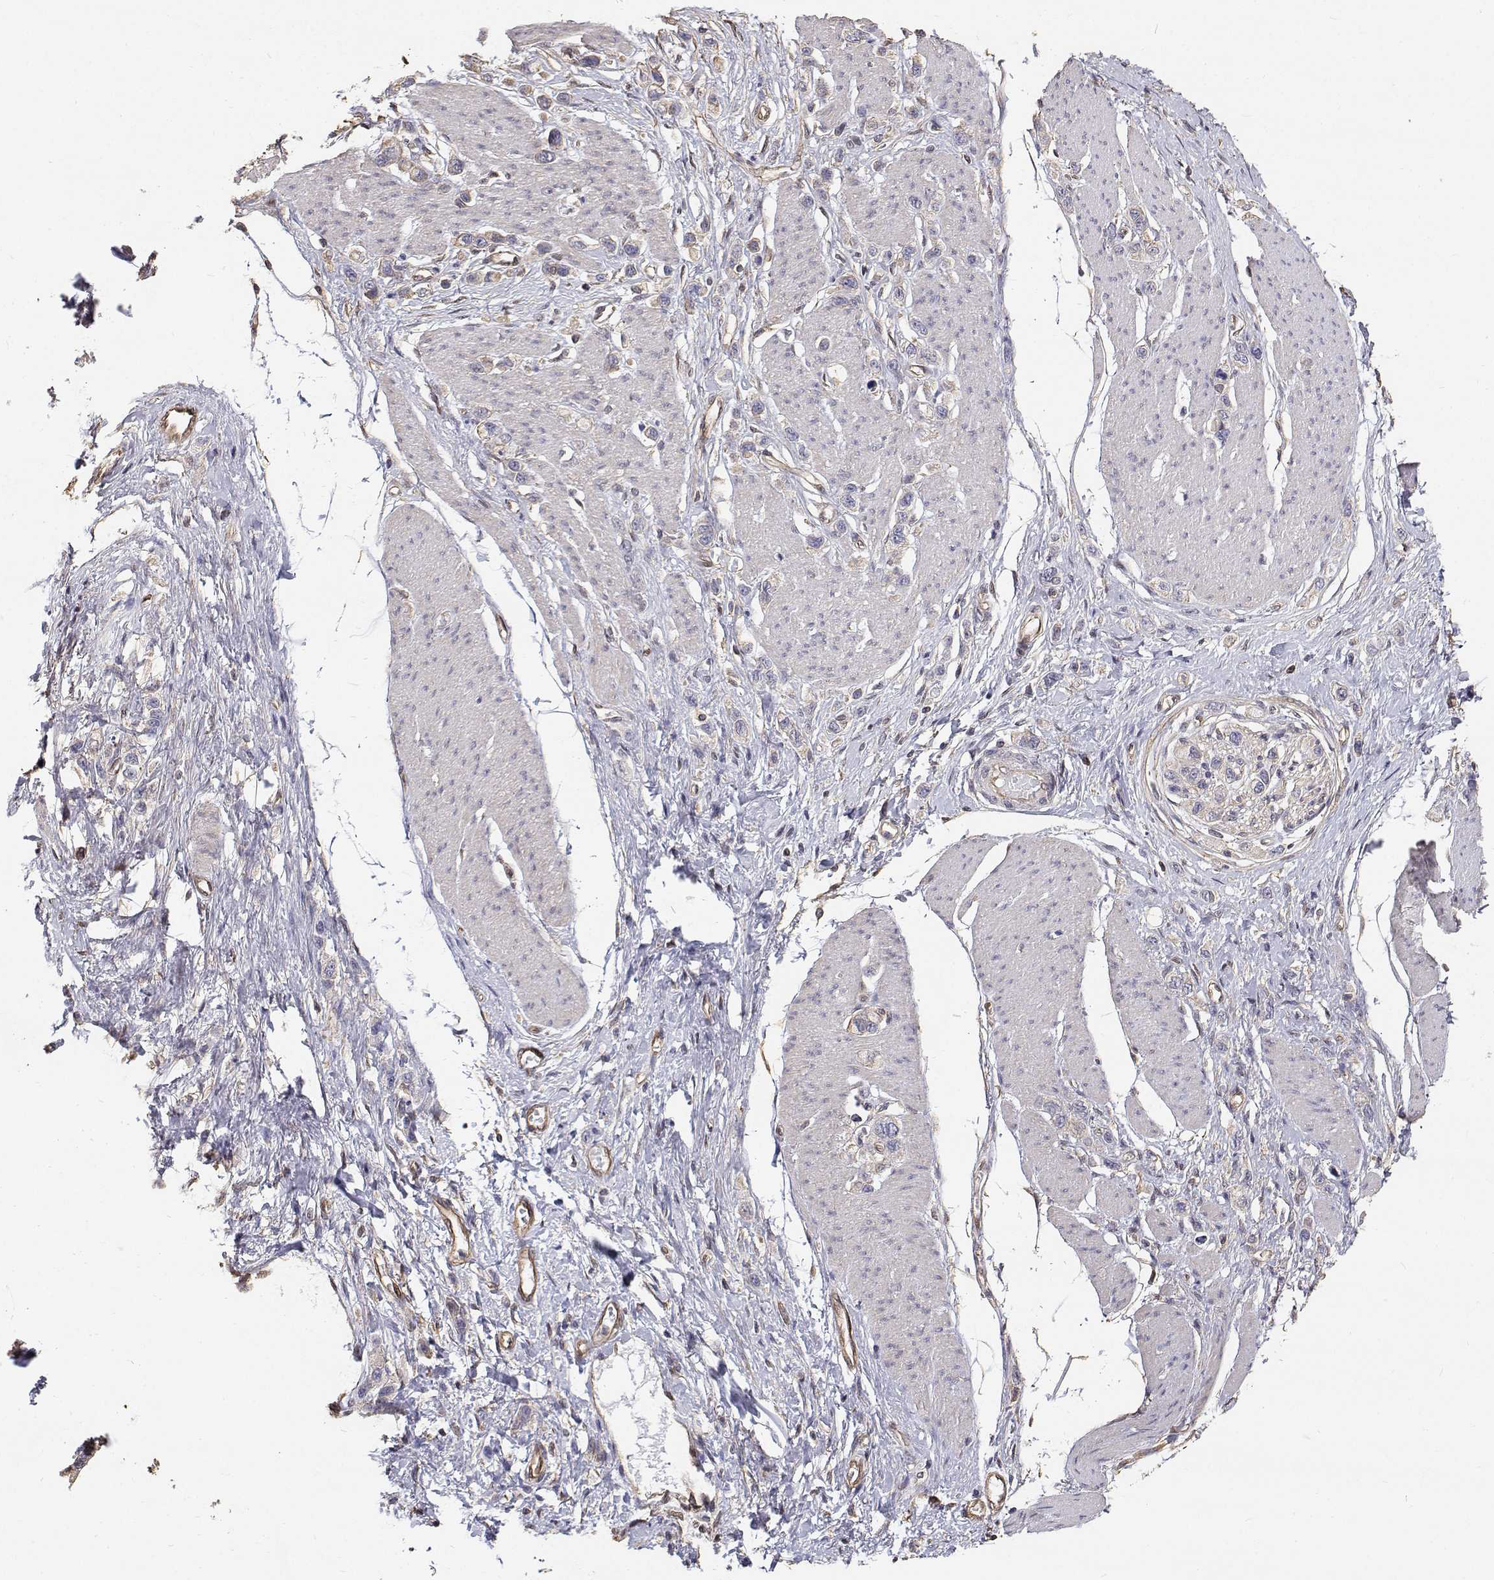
{"staining": {"intensity": "negative", "quantity": "none", "location": "none"}, "tissue": "stomach cancer", "cell_type": "Tumor cells", "image_type": "cancer", "snomed": [{"axis": "morphology", "description": "Adenocarcinoma, NOS"}, {"axis": "topography", "description": "Stomach"}], "caption": "IHC image of neoplastic tissue: adenocarcinoma (stomach) stained with DAB demonstrates no significant protein positivity in tumor cells.", "gene": "GSDMA", "patient": {"sex": "female", "age": 65}}